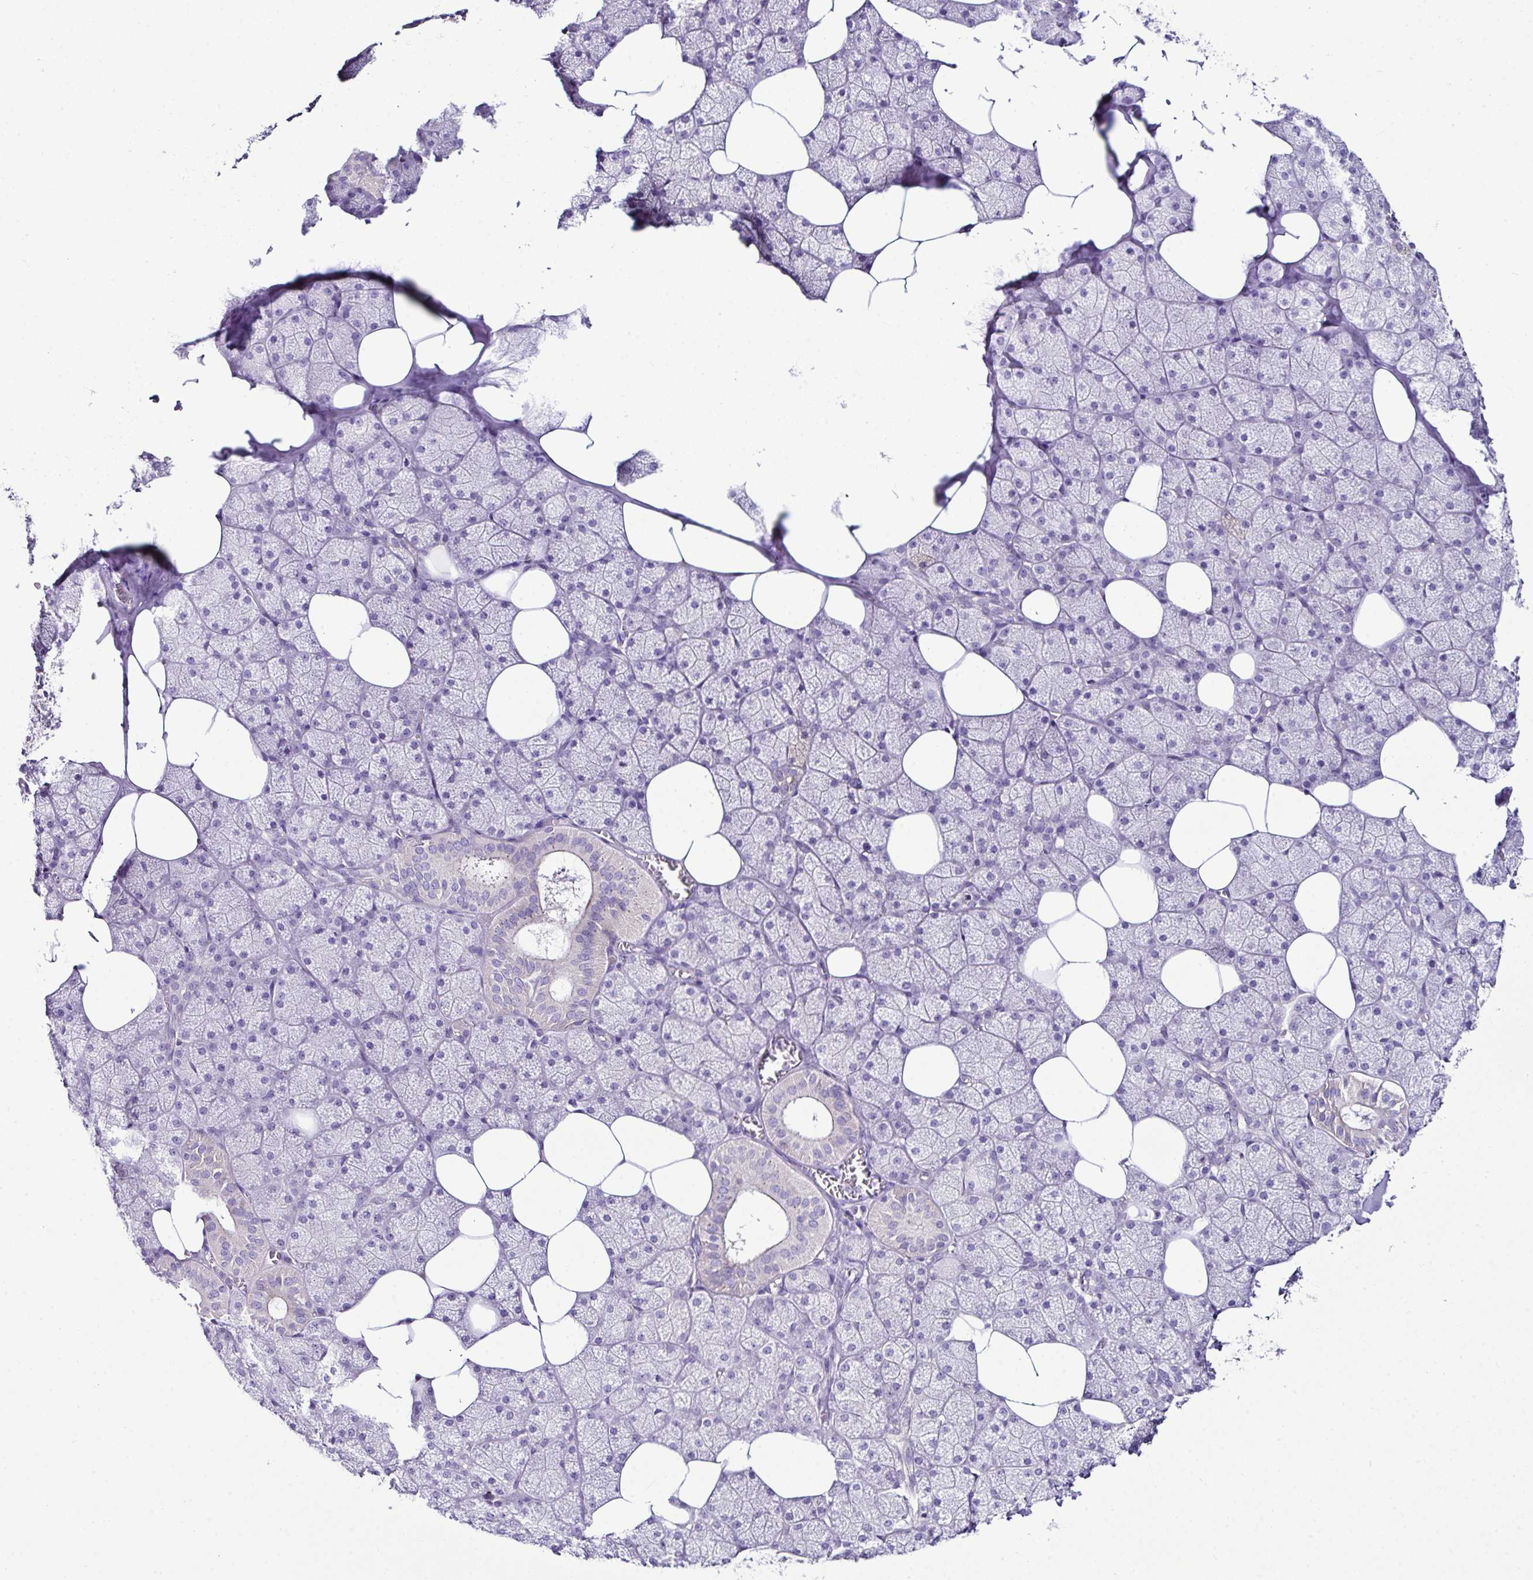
{"staining": {"intensity": "weak", "quantity": "<25%", "location": "cytoplasmic/membranous"}, "tissue": "salivary gland", "cell_type": "Glandular cells", "image_type": "normal", "snomed": [{"axis": "morphology", "description": "Normal tissue, NOS"}, {"axis": "topography", "description": "Salivary gland"}, {"axis": "topography", "description": "Peripheral nerve tissue"}], "caption": "Protein analysis of normal salivary gland displays no significant expression in glandular cells. (DAB (3,3'-diaminobenzidine) immunohistochemistry (IHC), high magnification).", "gene": "D2HGDH", "patient": {"sex": "male", "age": 38}}